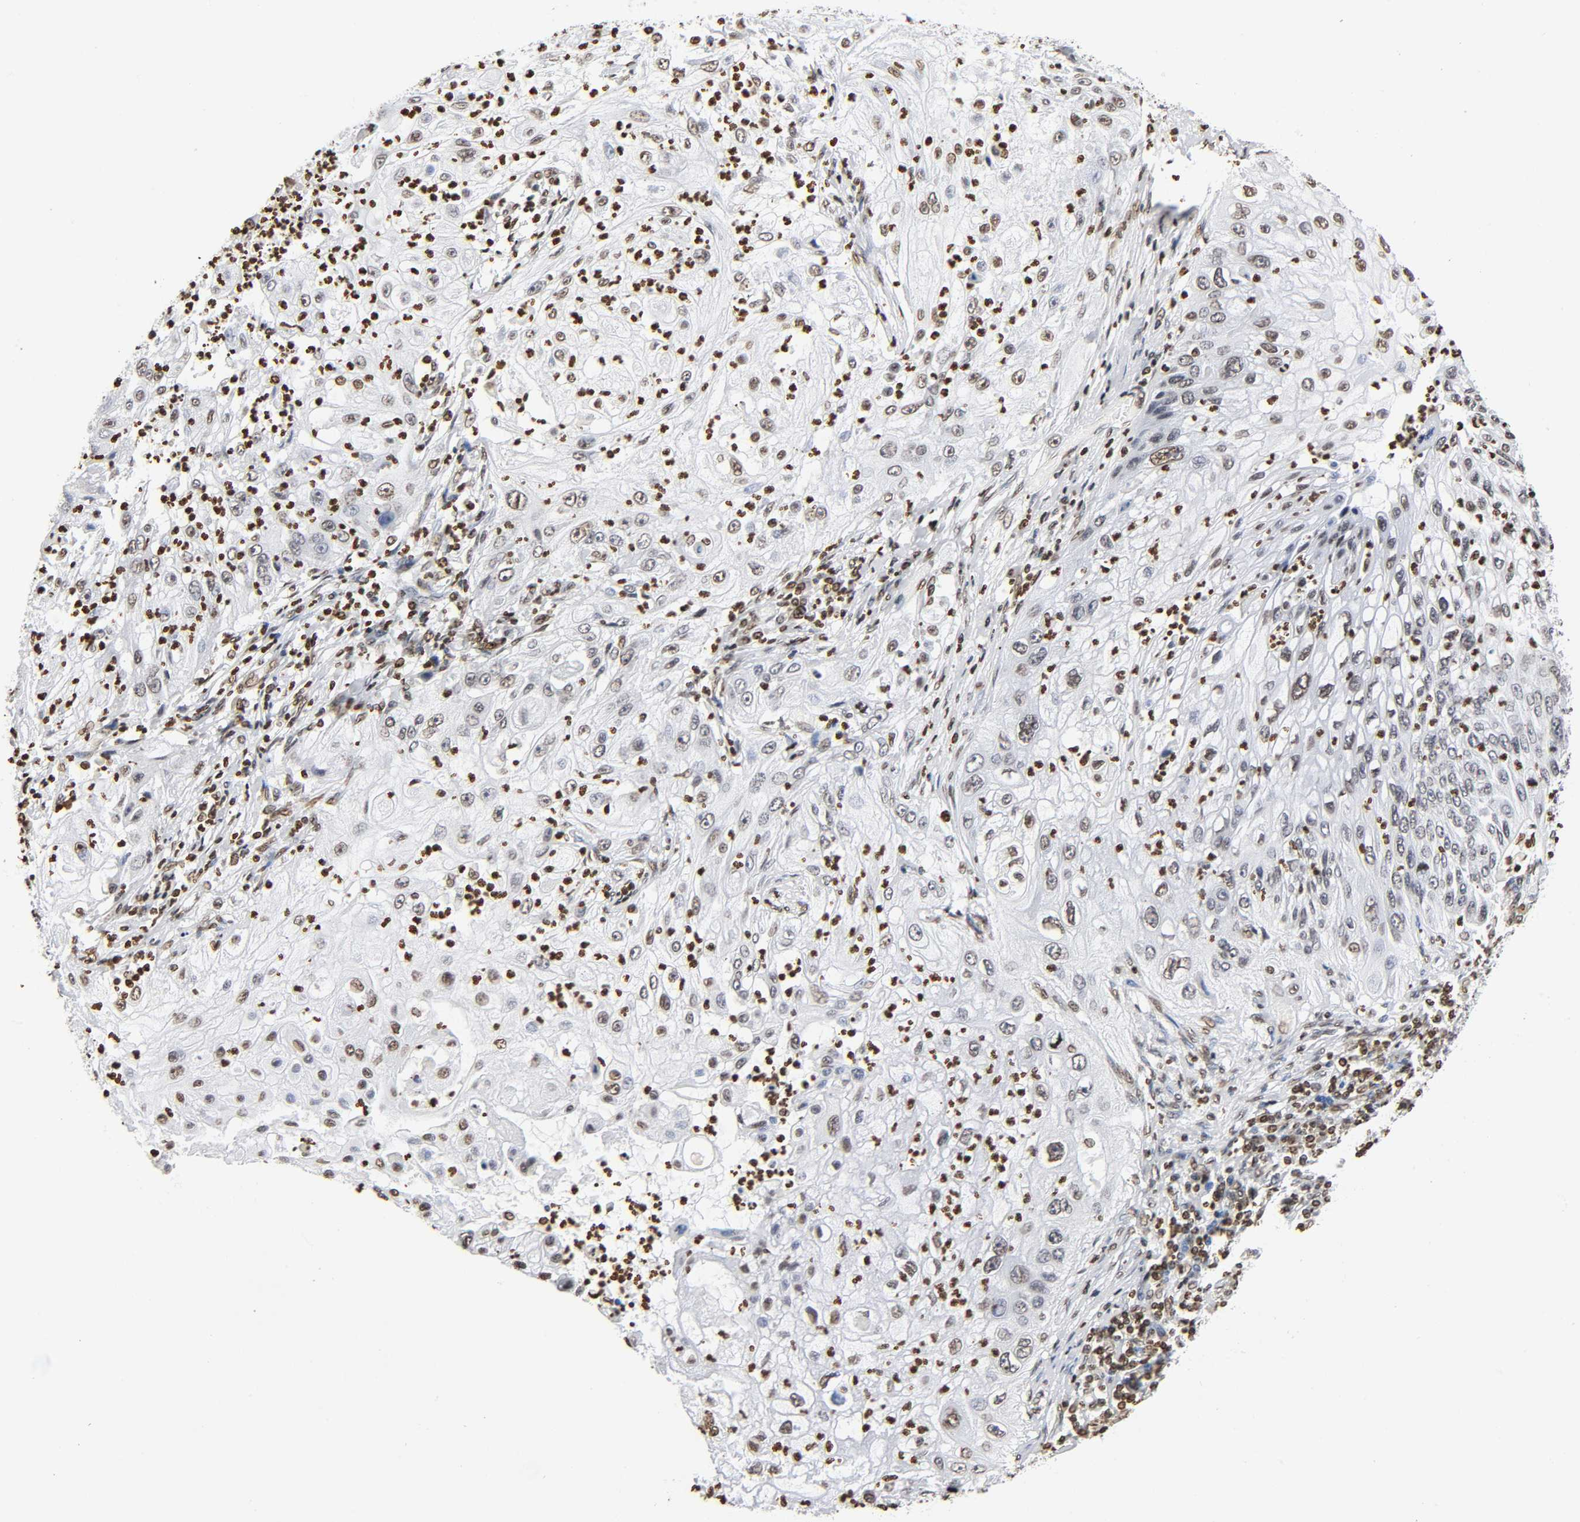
{"staining": {"intensity": "moderate", "quantity": "25%-75%", "location": "nuclear"}, "tissue": "lung cancer", "cell_type": "Tumor cells", "image_type": "cancer", "snomed": [{"axis": "morphology", "description": "Inflammation, NOS"}, {"axis": "morphology", "description": "Squamous cell carcinoma, NOS"}, {"axis": "topography", "description": "Lymph node"}, {"axis": "topography", "description": "Soft tissue"}, {"axis": "topography", "description": "Lung"}], "caption": "IHC photomicrograph of neoplastic tissue: human lung cancer (squamous cell carcinoma) stained using IHC reveals medium levels of moderate protein expression localized specifically in the nuclear of tumor cells, appearing as a nuclear brown color.", "gene": "HOXA6", "patient": {"sex": "male", "age": 66}}